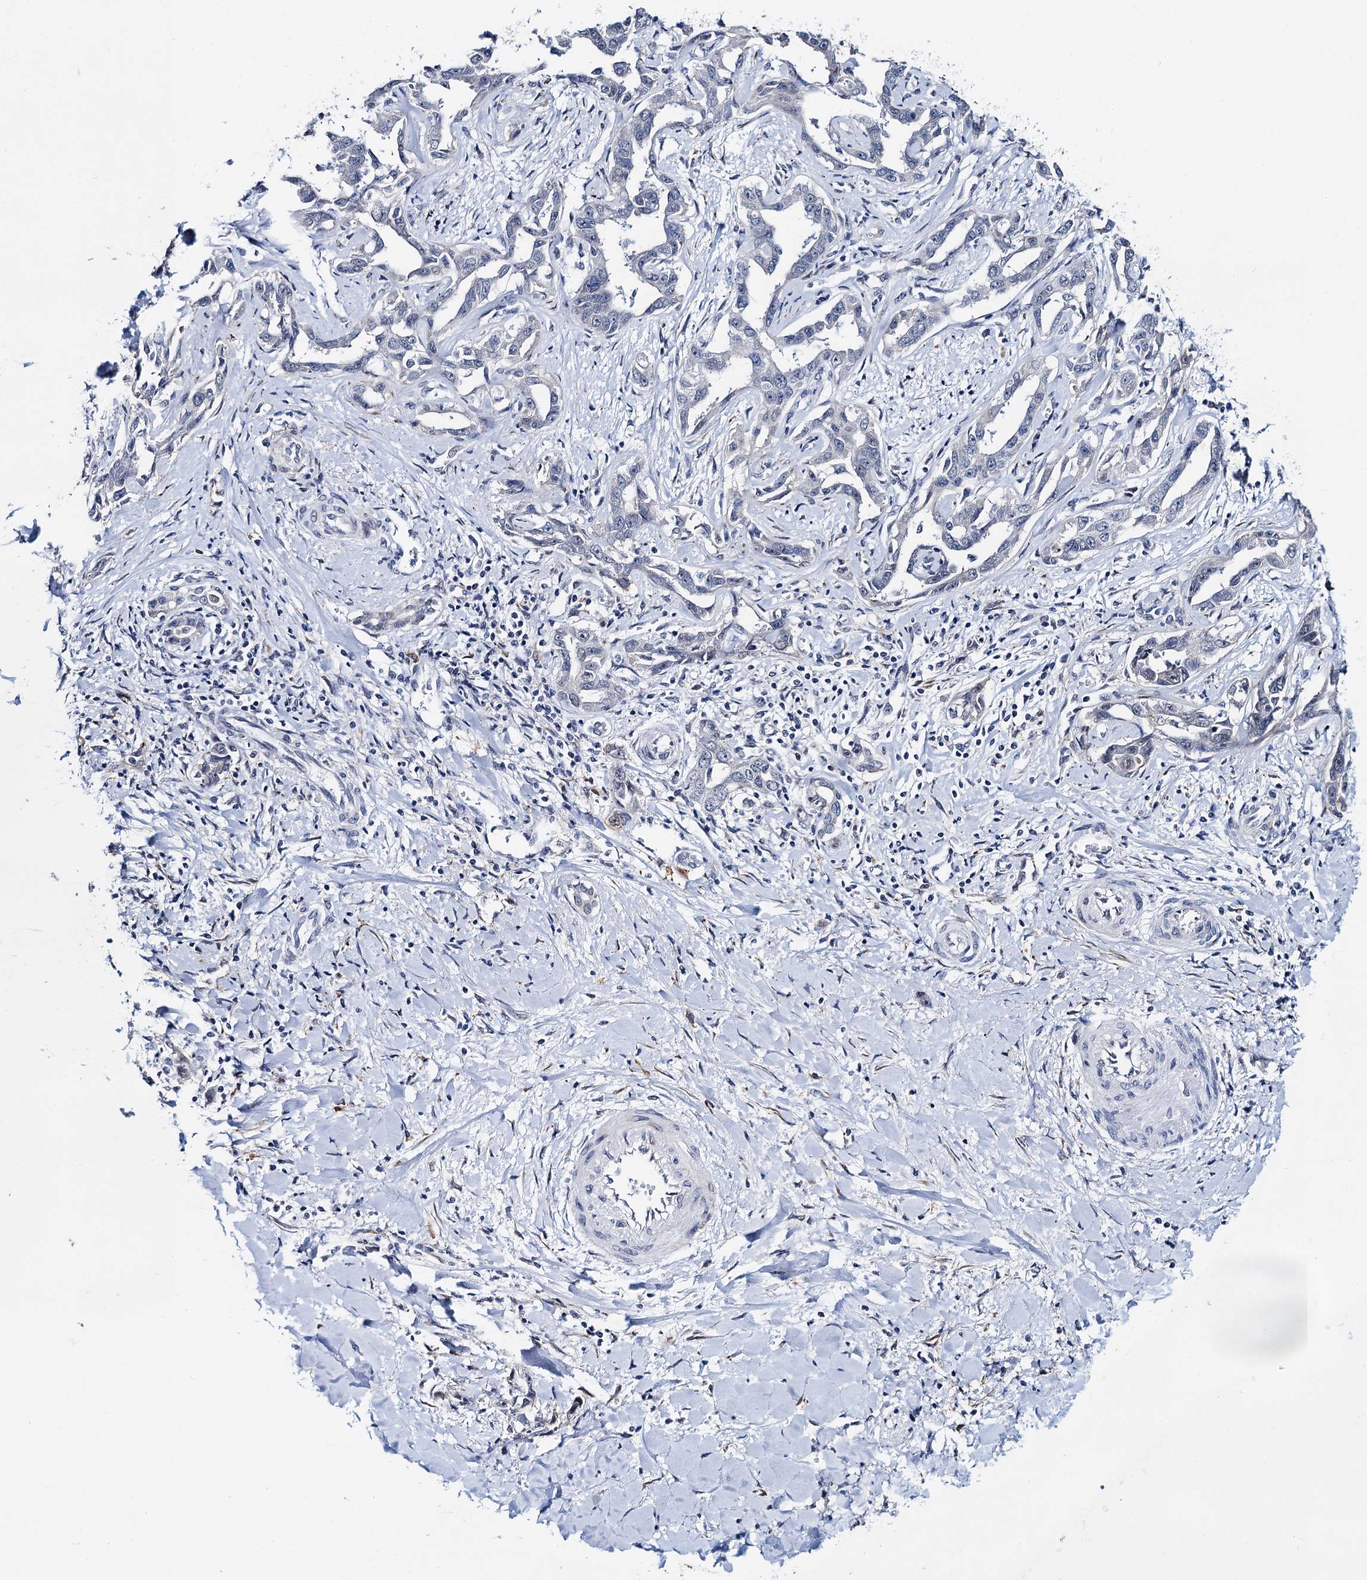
{"staining": {"intensity": "negative", "quantity": "none", "location": "none"}, "tissue": "liver cancer", "cell_type": "Tumor cells", "image_type": "cancer", "snomed": [{"axis": "morphology", "description": "Cholangiocarcinoma"}, {"axis": "topography", "description": "Liver"}], "caption": "IHC micrograph of human cholangiocarcinoma (liver) stained for a protein (brown), which exhibits no expression in tumor cells.", "gene": "SLC7A10", "patient": {"sex": "male", "age": 59}}